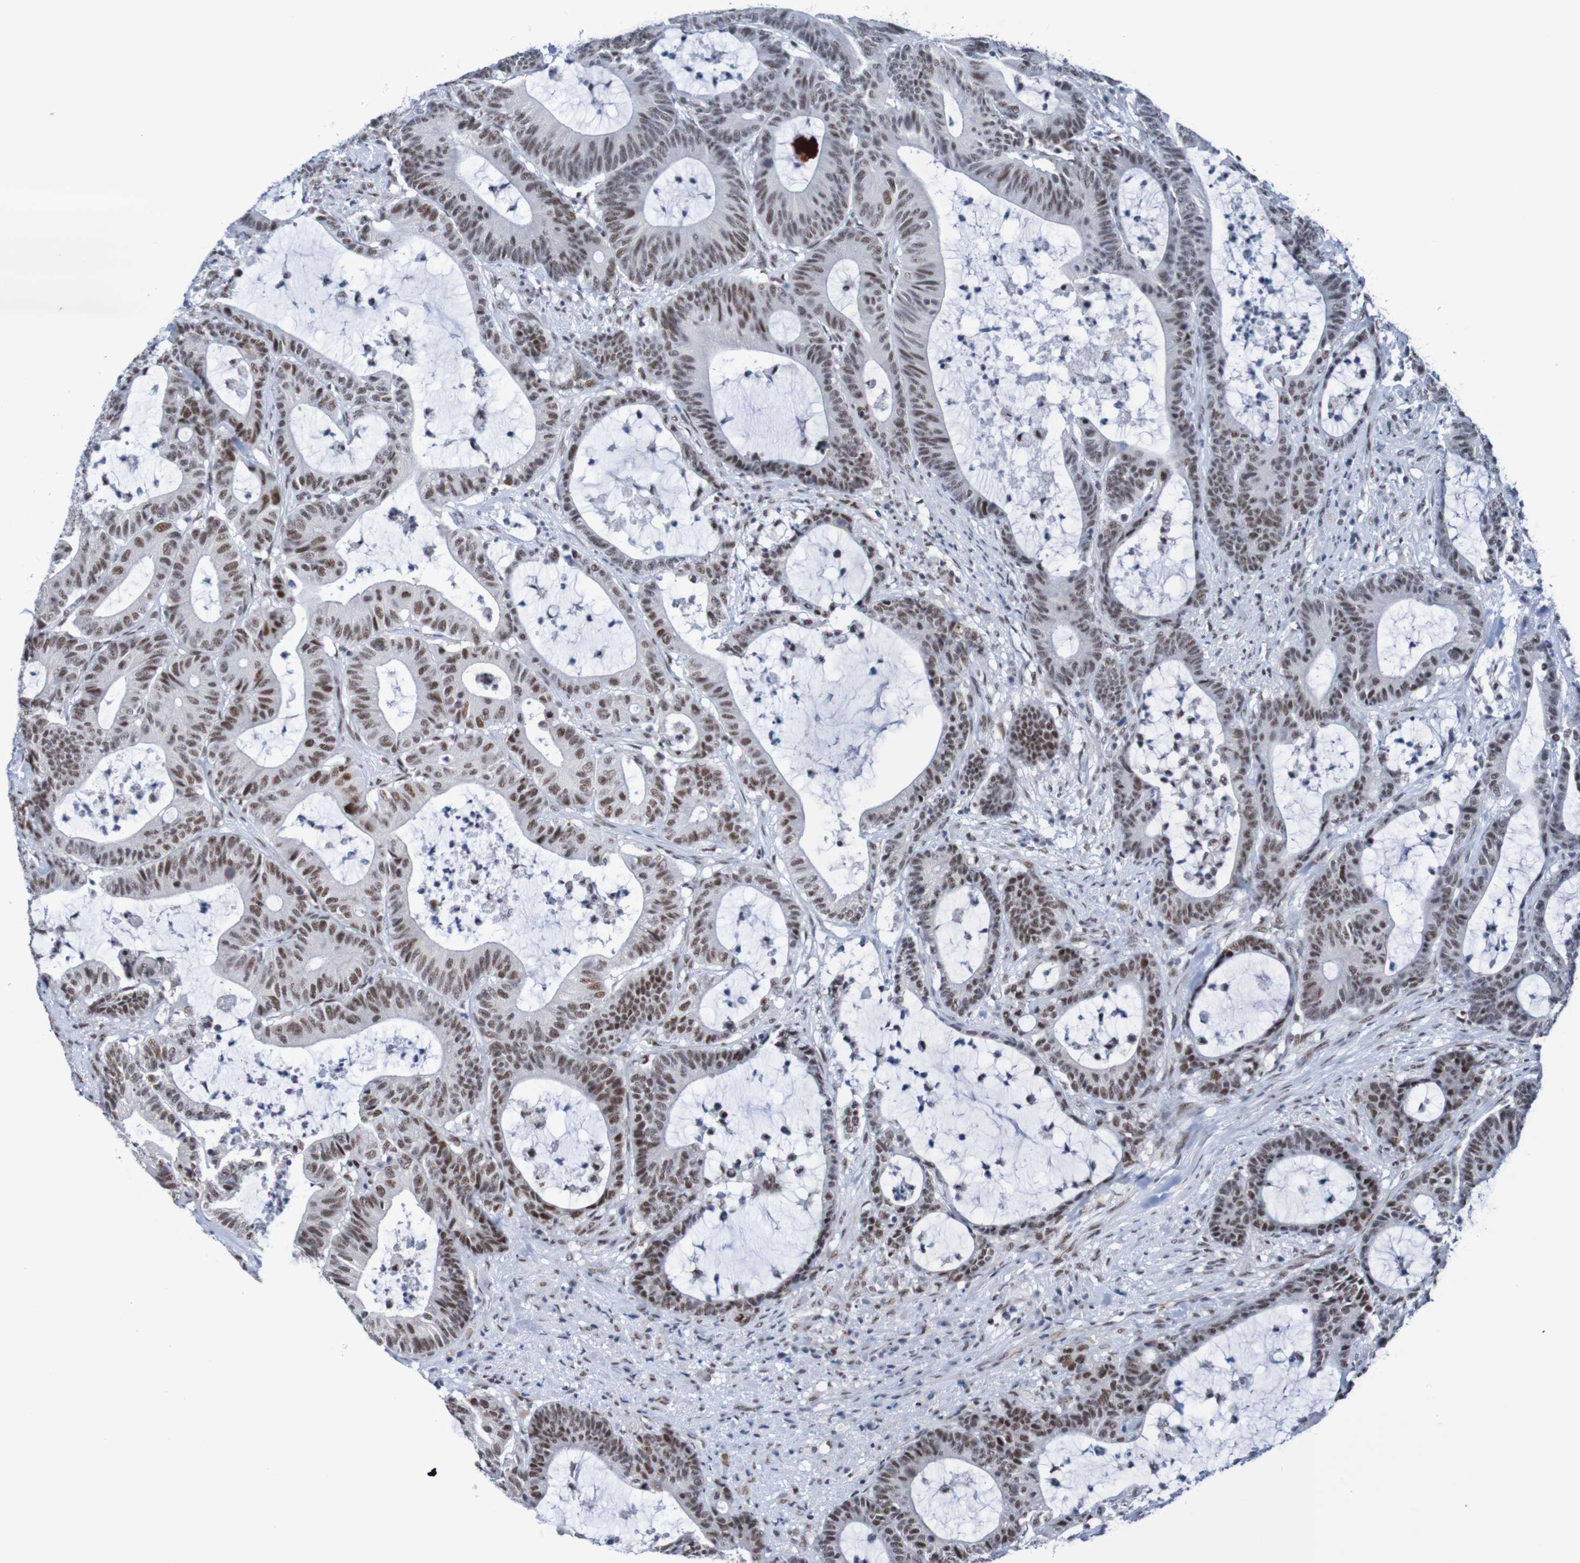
{"staining": {"intensity": "moderate", "quantity": ">75%", "location": "nuclear"}, "tissue": "colorectal cancer", "cell_type": "Tumor cells", "image_type": "cancer", "snomed": [{"axis": "morphology", "description": "Adenocarcinoma, NOS"}, {"axis": "topography", "description": "Colon"}], "caption": "Immunohistochemistry of colorectal cancer (adenocarcinoma) demonstrates medium levels of moderate nuclear expression in approximately >75% of tumor cells.", "gene": "CDC5L", "patient": {"sex": "female", "age": 84}}